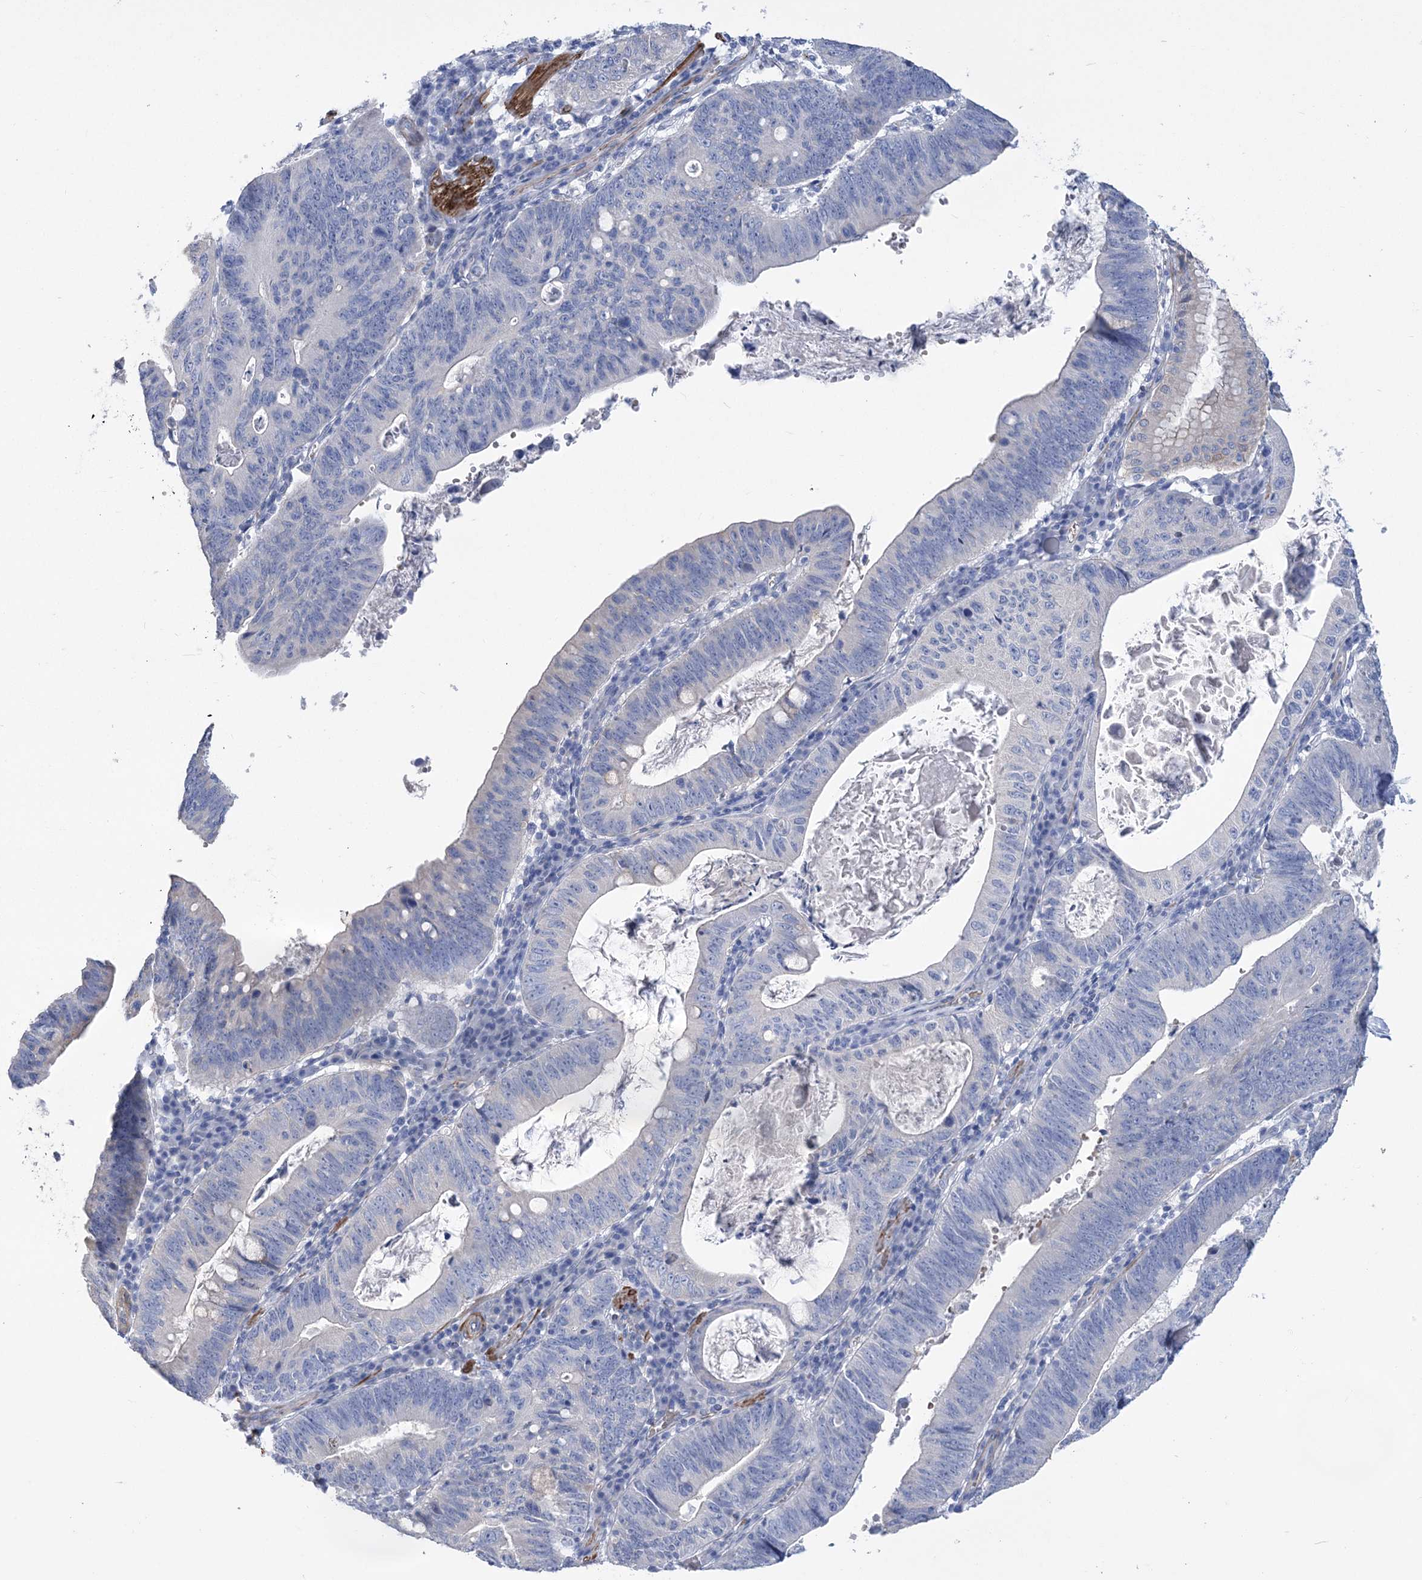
{"staining": {"intensity": "negative", "quantity": "none", "location": "none"}, "tissue": "stomach cancer", "cell_type": "Tumor cells", "image_type": "cancer", "snomed": [{"axis": "morphology", "description": "Adenocarcinoma, NOS"}, {"axis": "topography", "description": "Stomach"}], "caption": "This is an IHC image of stomach adenocarcinoma. There is no positivity in tumor cells.", "gene": "WDR74", "patient": {"sex": "male", "age": 59}}